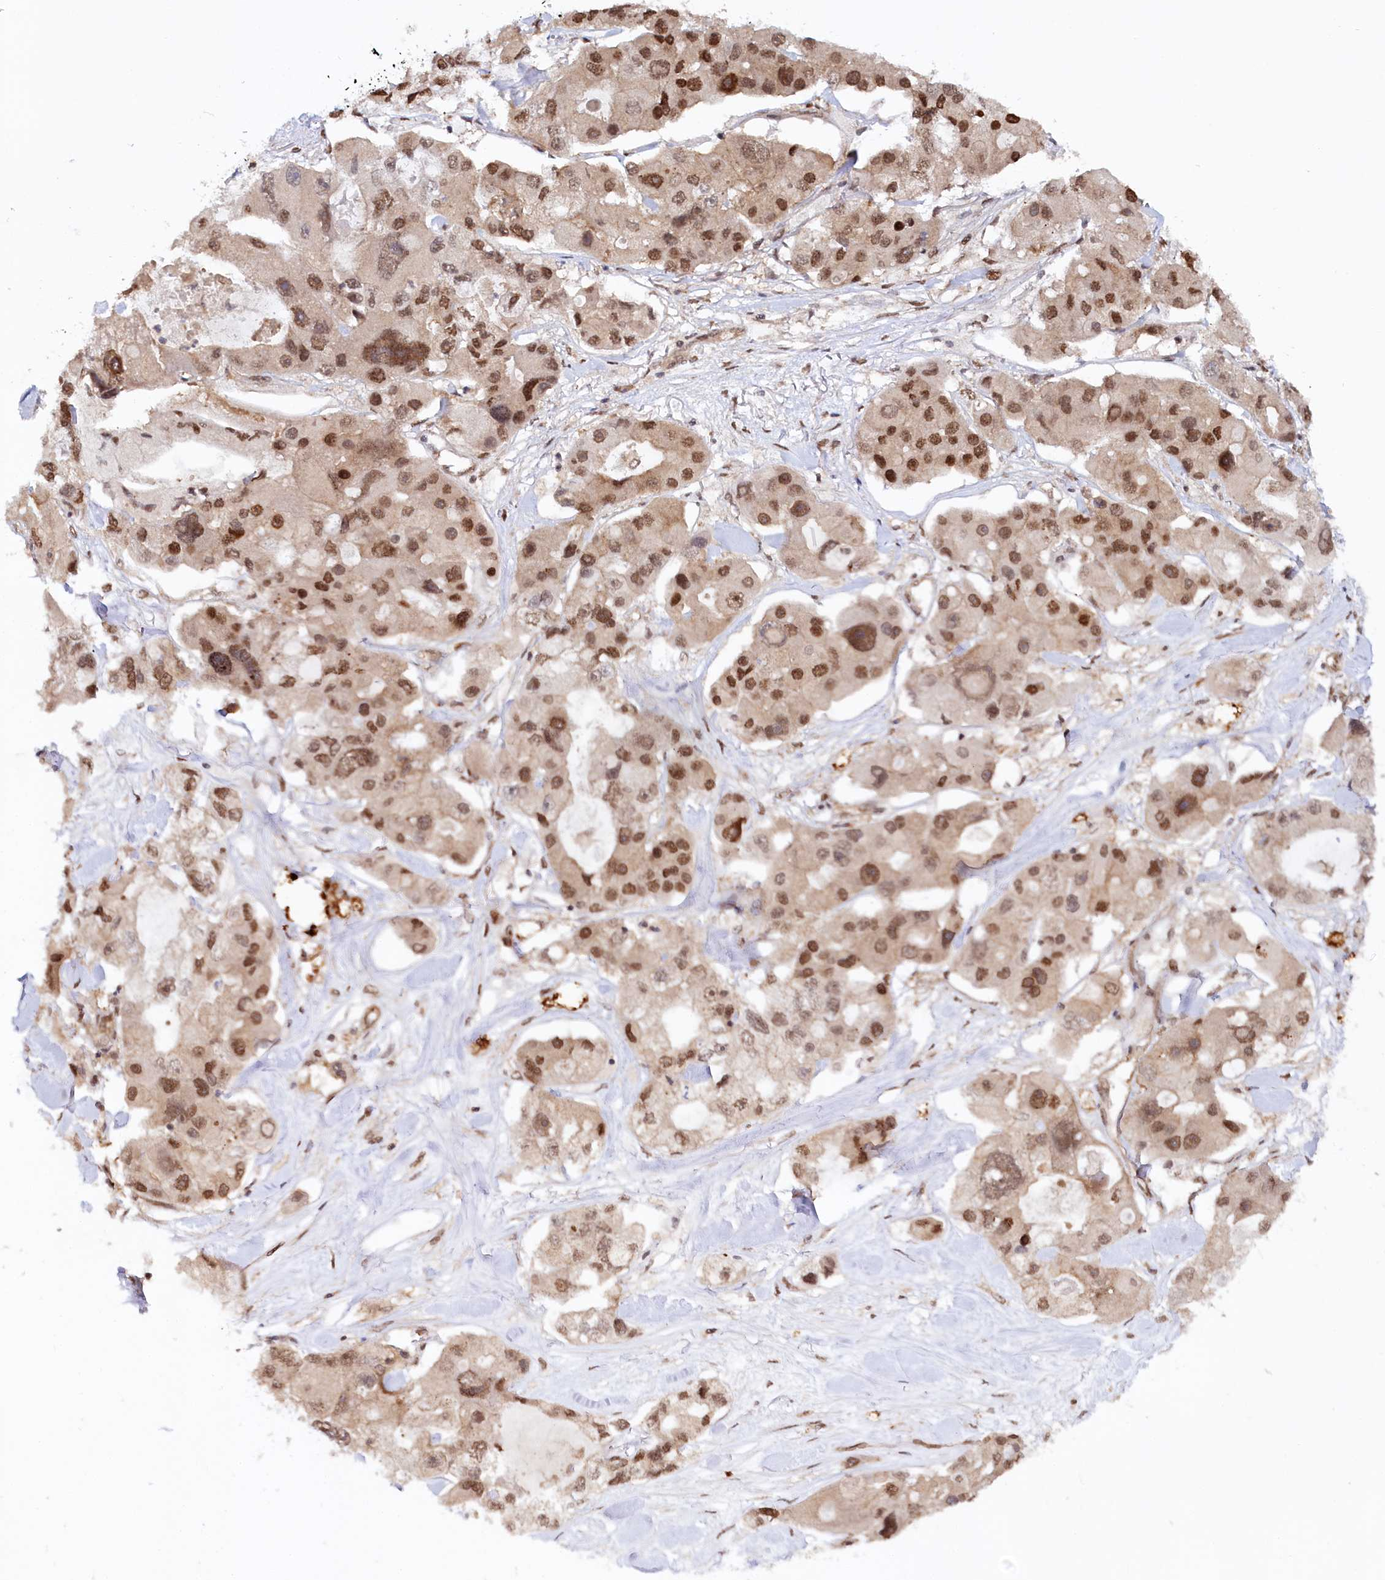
{"staining": {"intensity": "moderate", "quantity": ">75%", "location": "nuclear"}, "tissue": "lung cancer", "cell_type": "Tumor cells", "image_type": "cancer", "snomed": [{"axis": "morphology", "description": "Adenocarcinoma, NOS"}, {"axis": "topography", "description": "Lung"}], "caption": "The photomicrograph exhibits immunohistochemical staining of lung adenocarcinoma. There is moderate nuclear staining is identified in about >75% of tumor cells.", "gene": "CCDC65", "patient": {"sex": "female", "age": 54}}